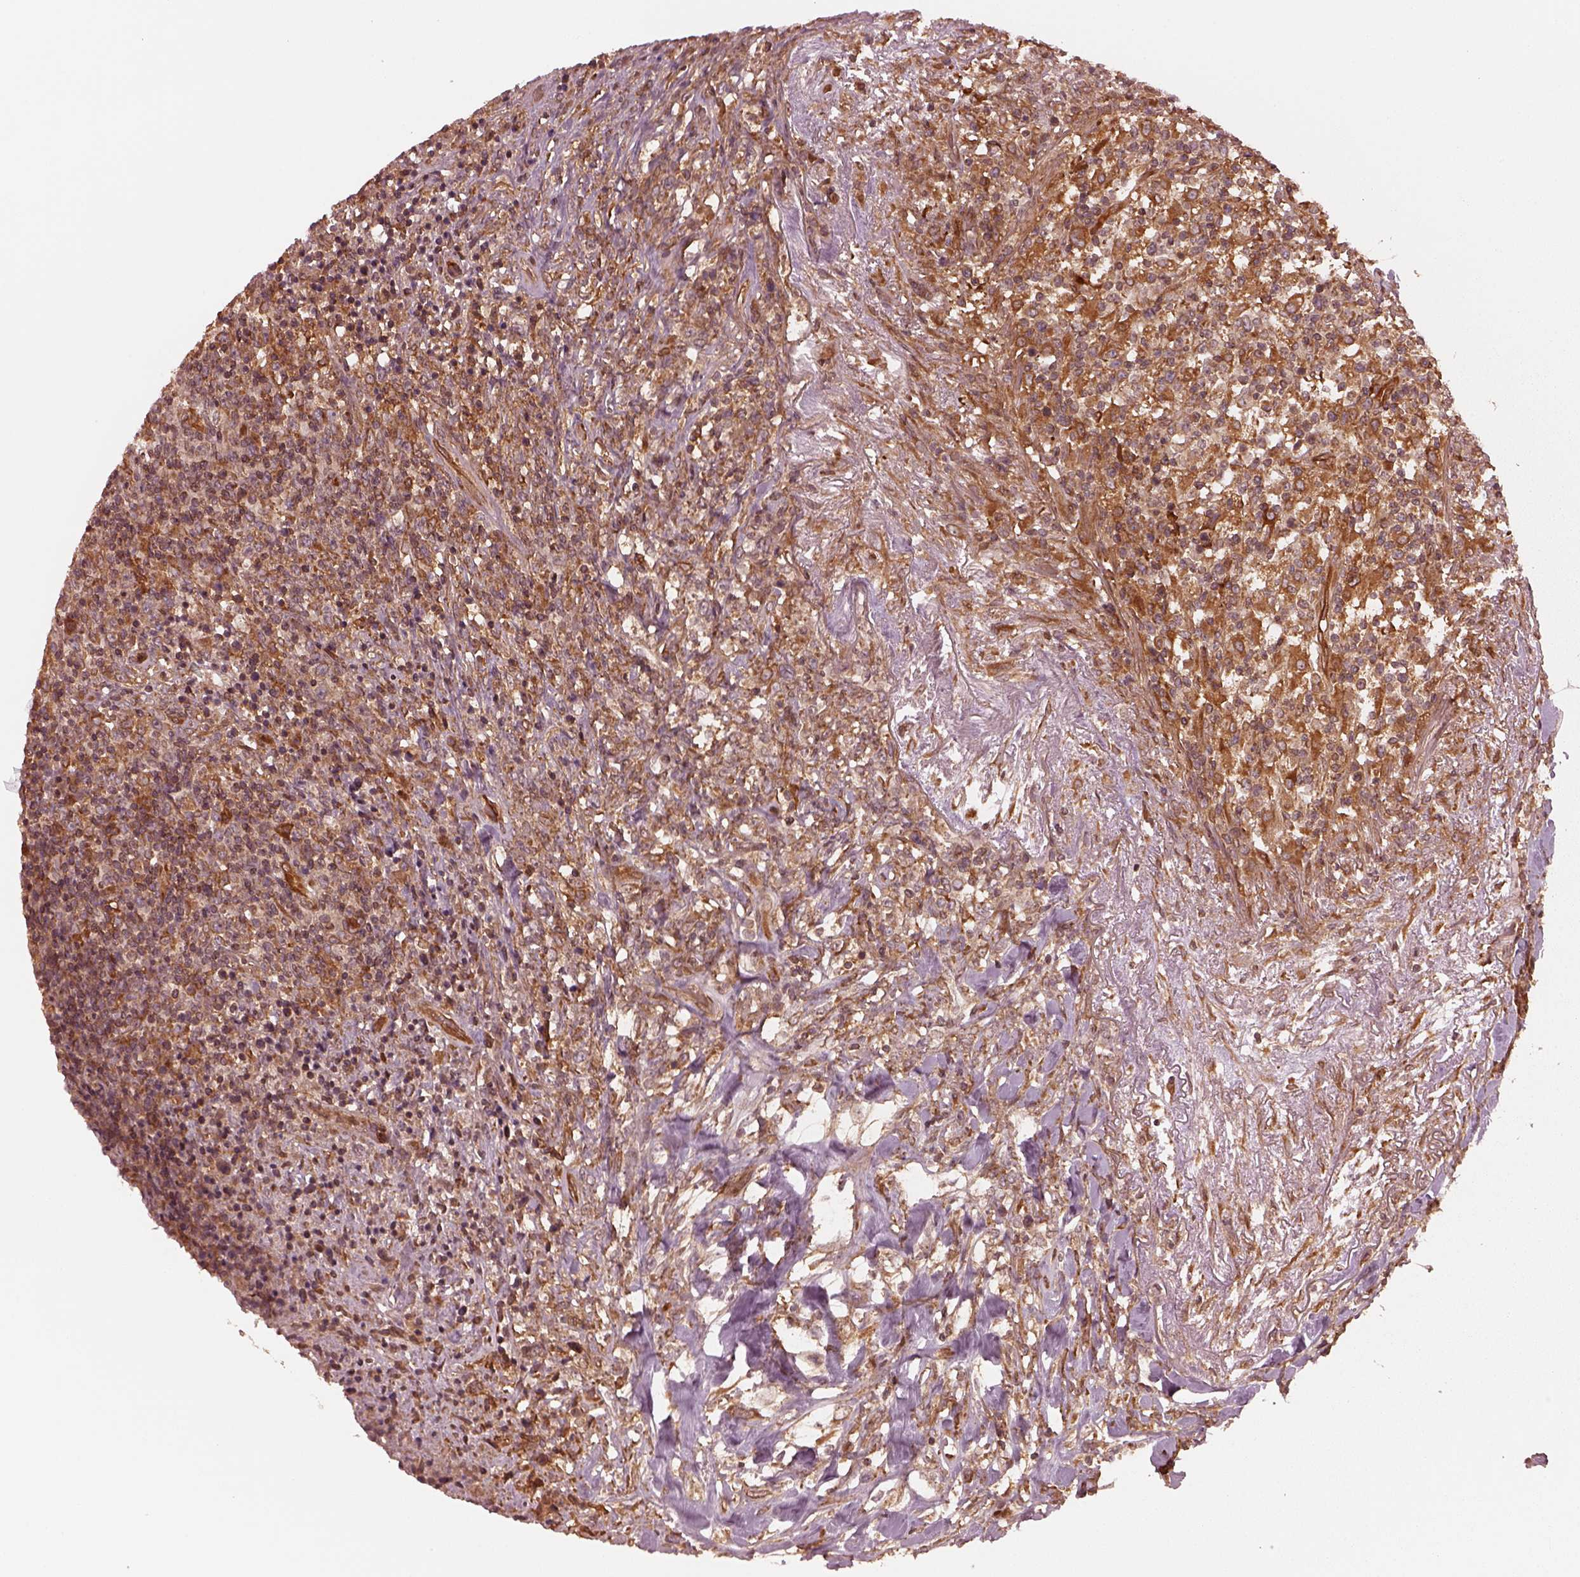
{"staining": {"intensity": "strong", "quantity": ">75%", "location": "cytoplasmic/membranous"}, "tissue": "lymphoma", "cell_type": "Tumor cells", "image_type": "cancer", "snomed": [{"axis": "morphology", "description": "Malignant lymphoma, non-Hodgkin's type, High grade"}, {"axis": "topography", "description": "Lung"}], "caption": "Immunohistochemistry (IHC) image of neoplastic tissue: human high-grade malignant lymphoma, non-Hodgkin's type stained using immunohistochemistry (IHC) shows high levels of strong protein expression localized specifically in the cytoplasmic/membranous of tumor cells, appearing as a cytoplasmic/membranous brown color.", "gene": "AGPAT1", "patient": {"sex": "male", "age": 79}}